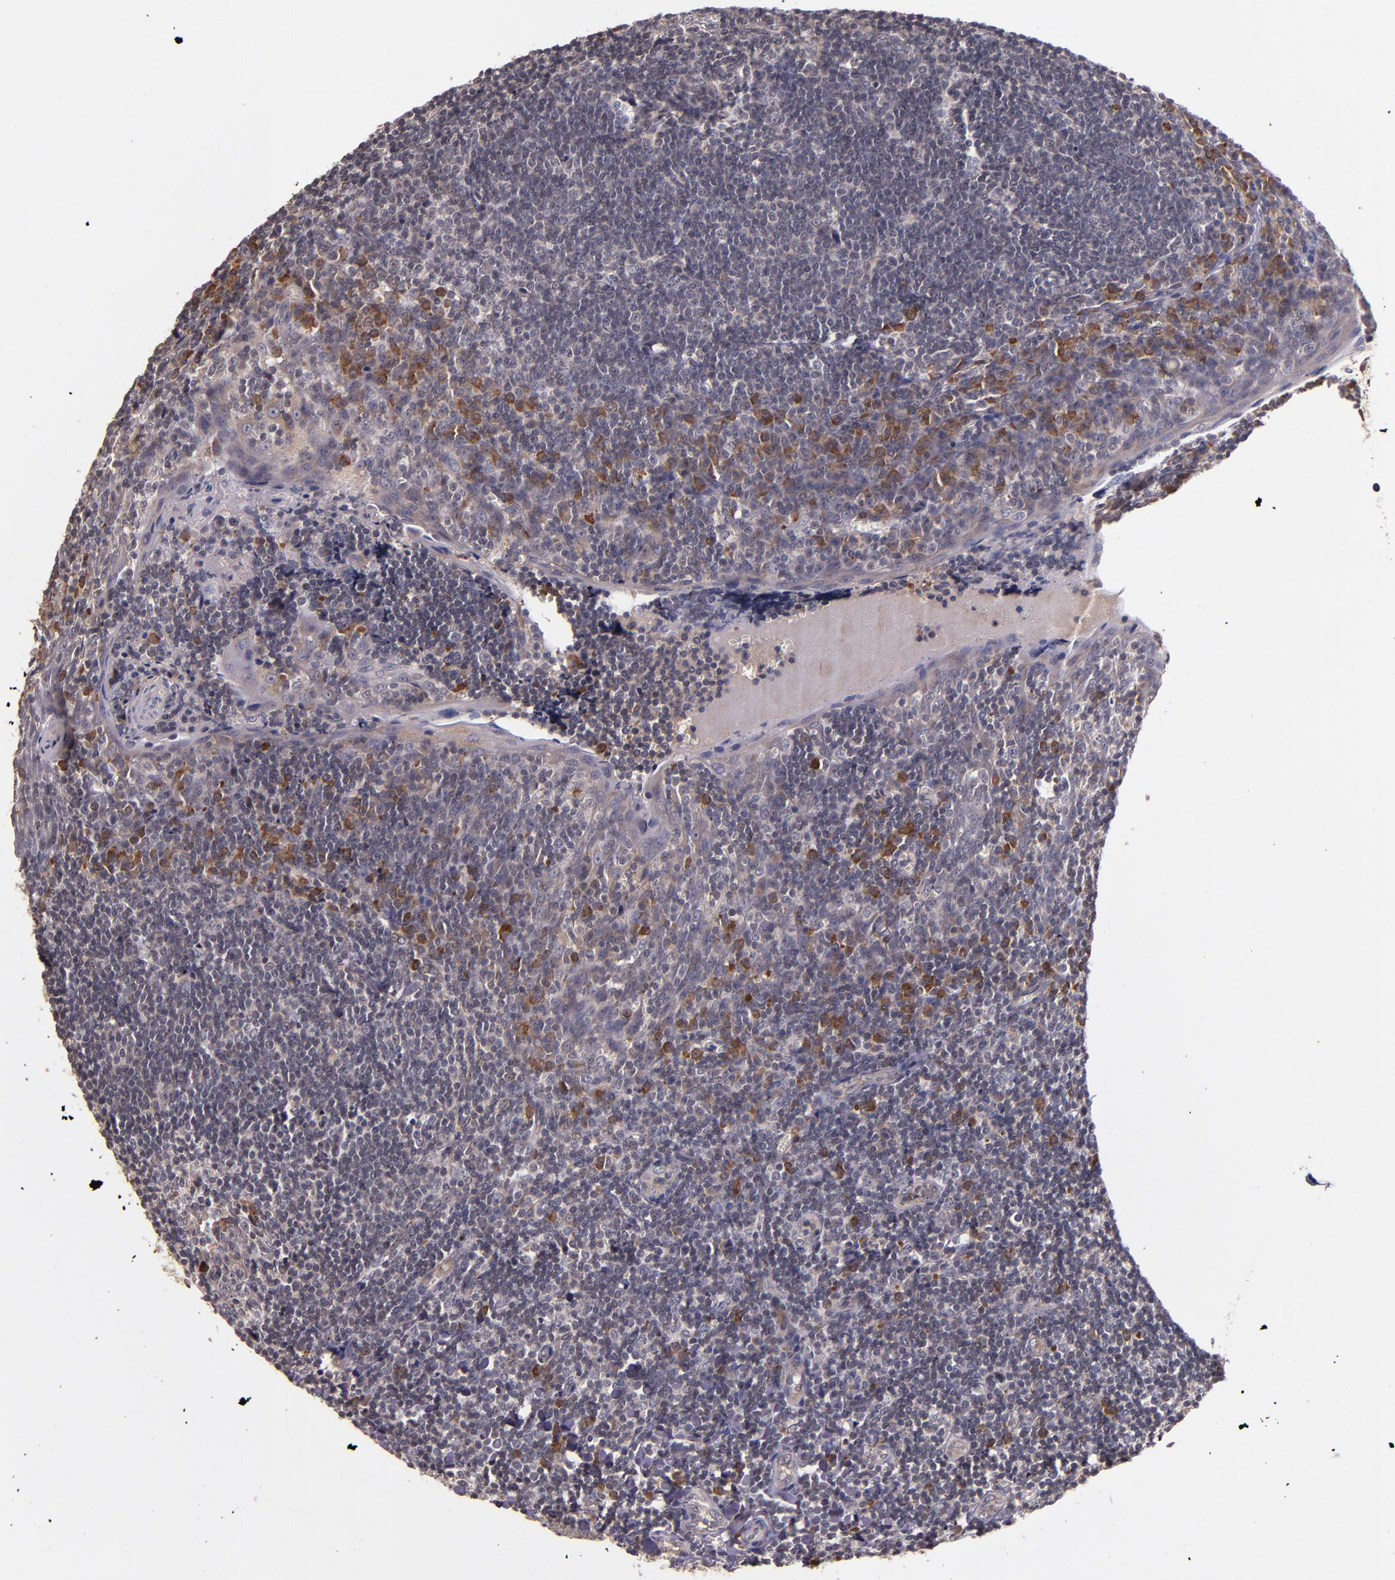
{"staining": {"intensity": "strong", "quantity": "<25%", "location": "cytoplasmic/membranous"}, "tissue": "tonsil", "cell_type": "Germinal center cells", "image_type": "normal", "snomed": [{"axis": "morphology", "description": "Normal tissue, NOS"}, {"axis": "topography", "description": "Tonsil"}], "caption": "Immunohistochemistry (IHC) (DAB) staining of normal human tonsil reveals strong cytoplasmic/membranous protein positivity in about <25% of germinal center cells.", "gene": "PRAF2", "patient": {"sex": "male", "age": 20}}